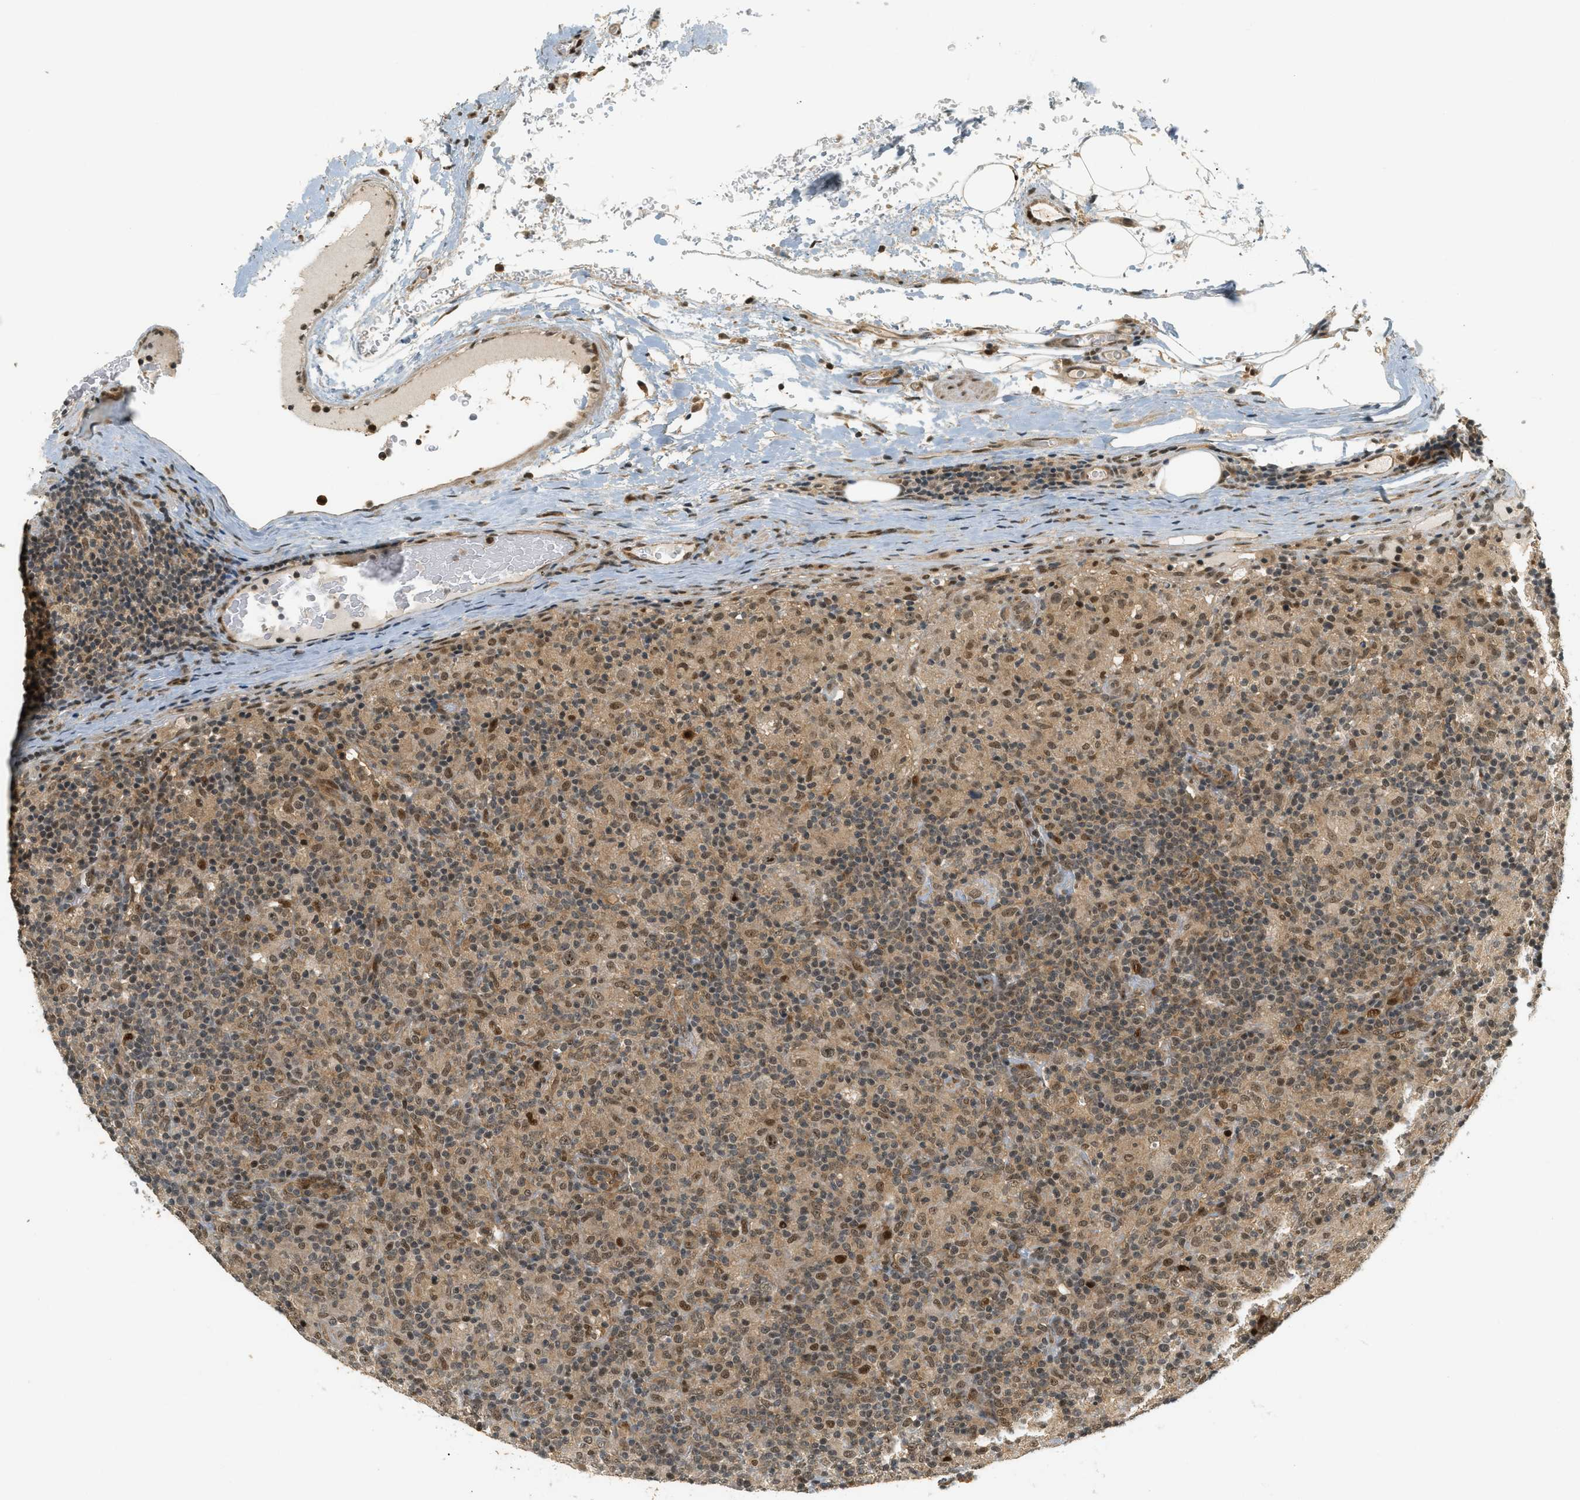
{"staining": {"intensity": "moderate", "quantity": ">75%", "location": "nuclear"}, "tissue": "lymphoma", "cell_type": "Tumor cells", "image_type": "cancer", "snomed": [{"axis": "morphology", "description": "Hodgkin's disease, NOS"}, {"axis": "topography", "description": "Lymph node"}], "caption": "Lymphoma stained for a protein (brown) exhibits moderate nuclear positive staining in approximately >75% of tumor cells.", "gene": "FOXM1", "patient": {"sex": "male", "age": 70}}